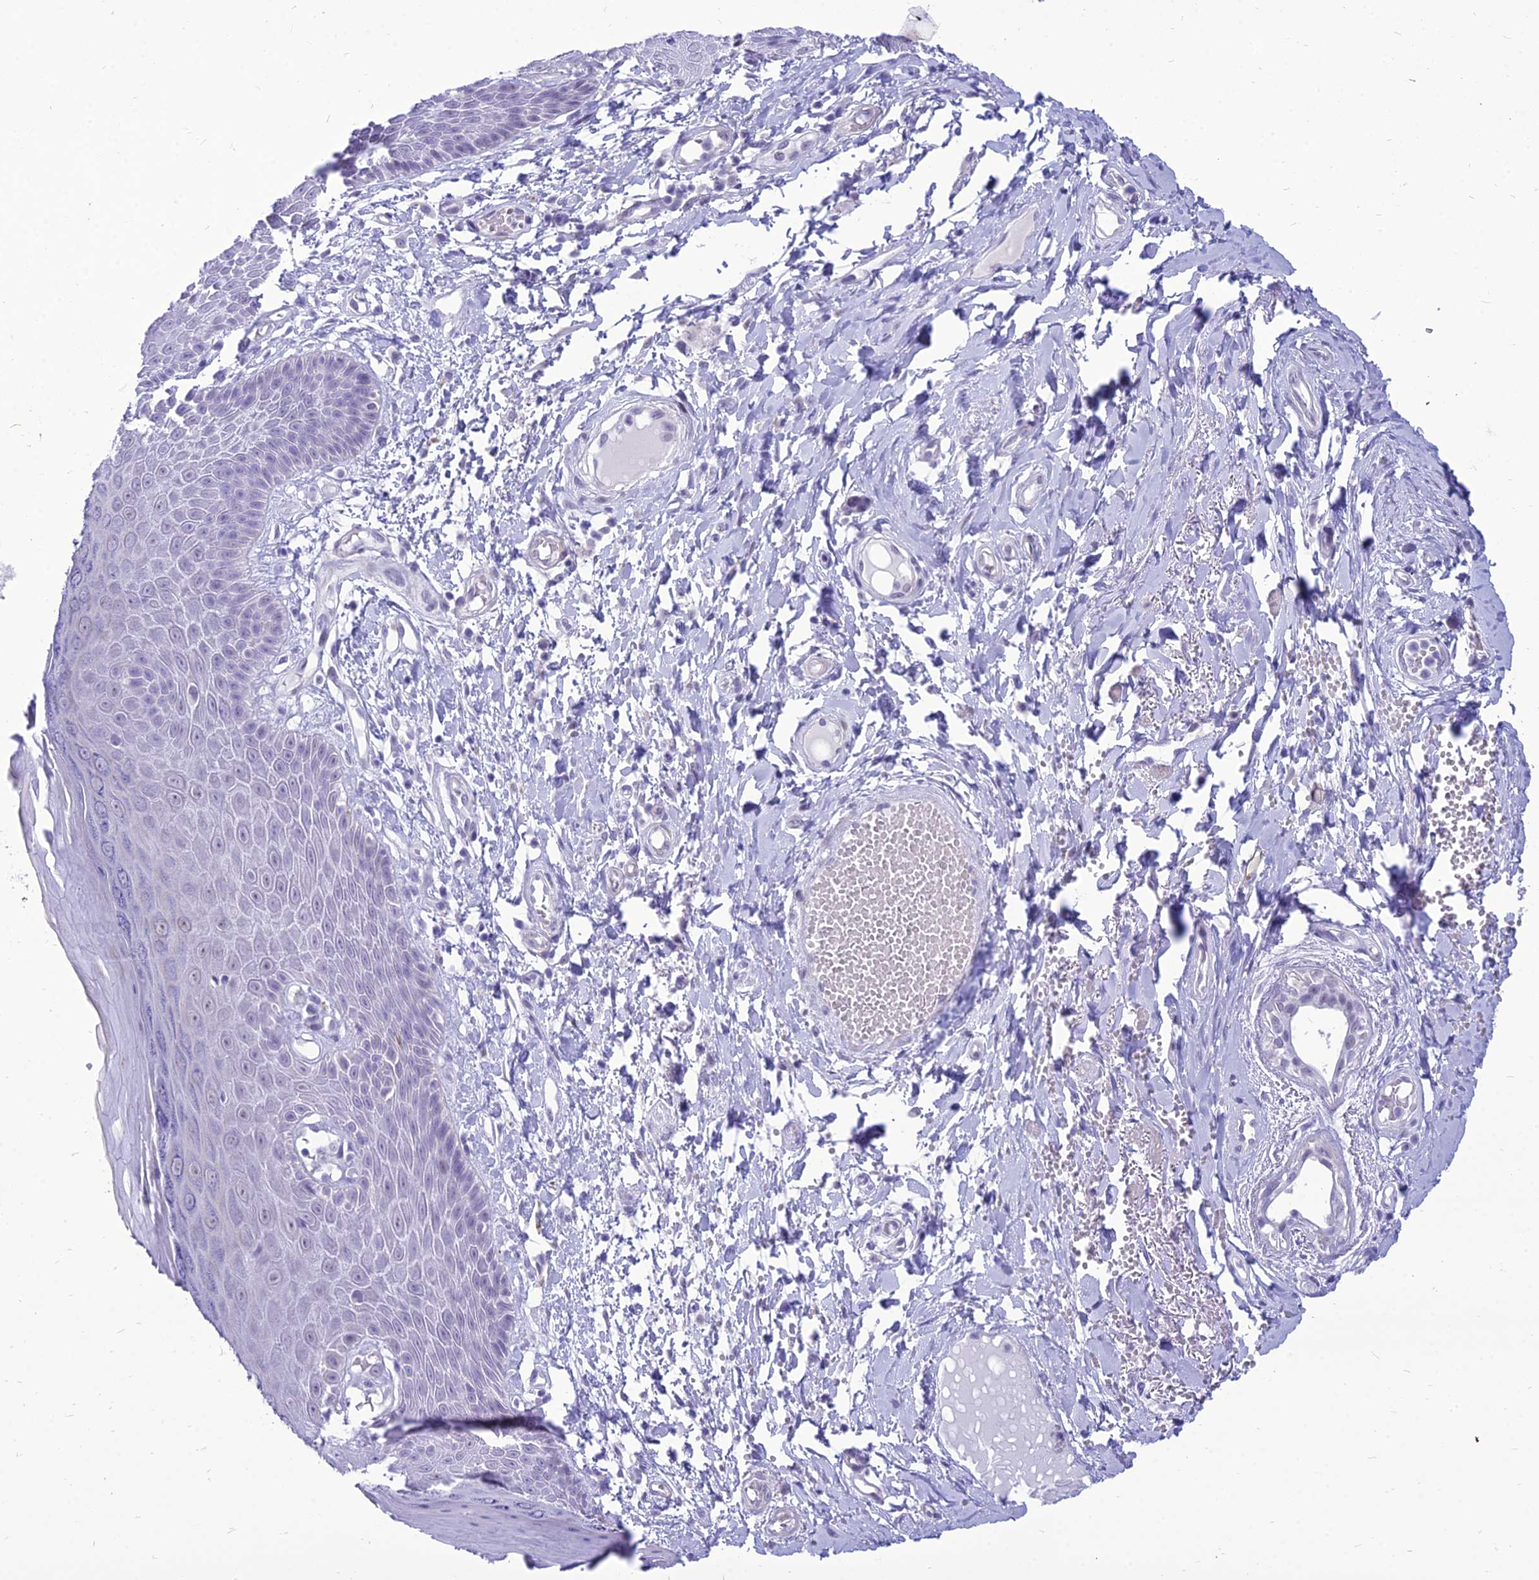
{"staining": {"intensity": "moderate", "quantity": "<25%", "location": "cytoplasmic/membranous"}, "tissue": "skin", "cell_type": "Epidermal cells", "image_type": "normal", "snomed": [{"axis": "morphology", "description": "Normal tissue, NOS"}, {"axis": "topography", "description": "Anal"}], "caption": "Protein staining reveals moderate cytoplasmic/membranous staining in approximately <25% of epidermal cells in normal skin. (Stains: DAB (3,3'-diaminobenzidine) in brown, nuclei in blue, Microscopy: brightfield microscopy at high magnification).", "gene": "DHX40", "patient": {"sex": "male", "age": 78}}